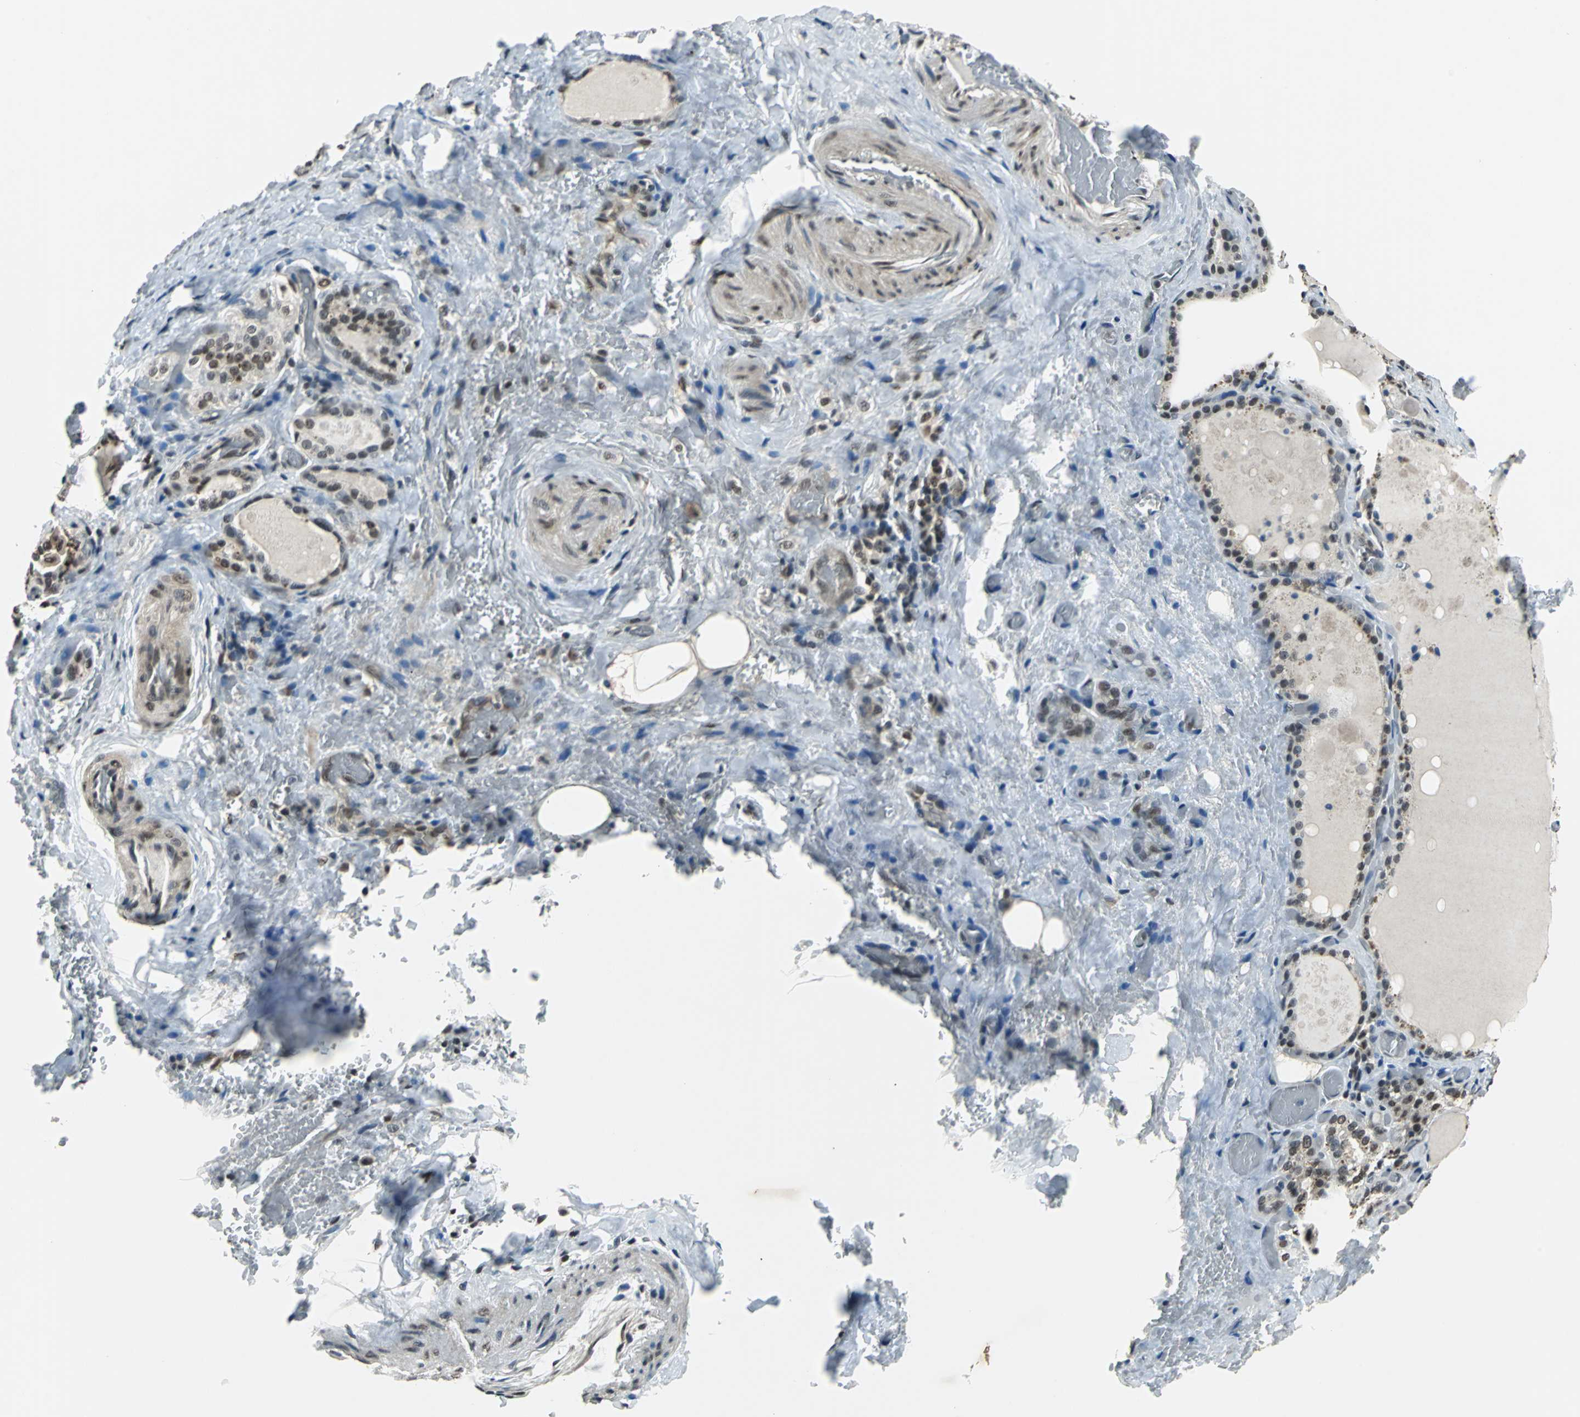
{"staining": {"intensity": "strong", "quantity": ">75%", "location": "nuclear"}, "tissue": "thyroid gland", "cell_type": "Glandular cells", "image_type": "normal", "snomed": [{"axis": "morphology", "description": "Normal tissue, NOS"}, {"axis": "topography", "description": "Thyroid gland"}], "caption": "Strong nuclear protein positivity is present in approximately >75% of glandular cells in thyroid gland.", "gene": "RBM14", "patient": {"sex": "male", "age": 61}}